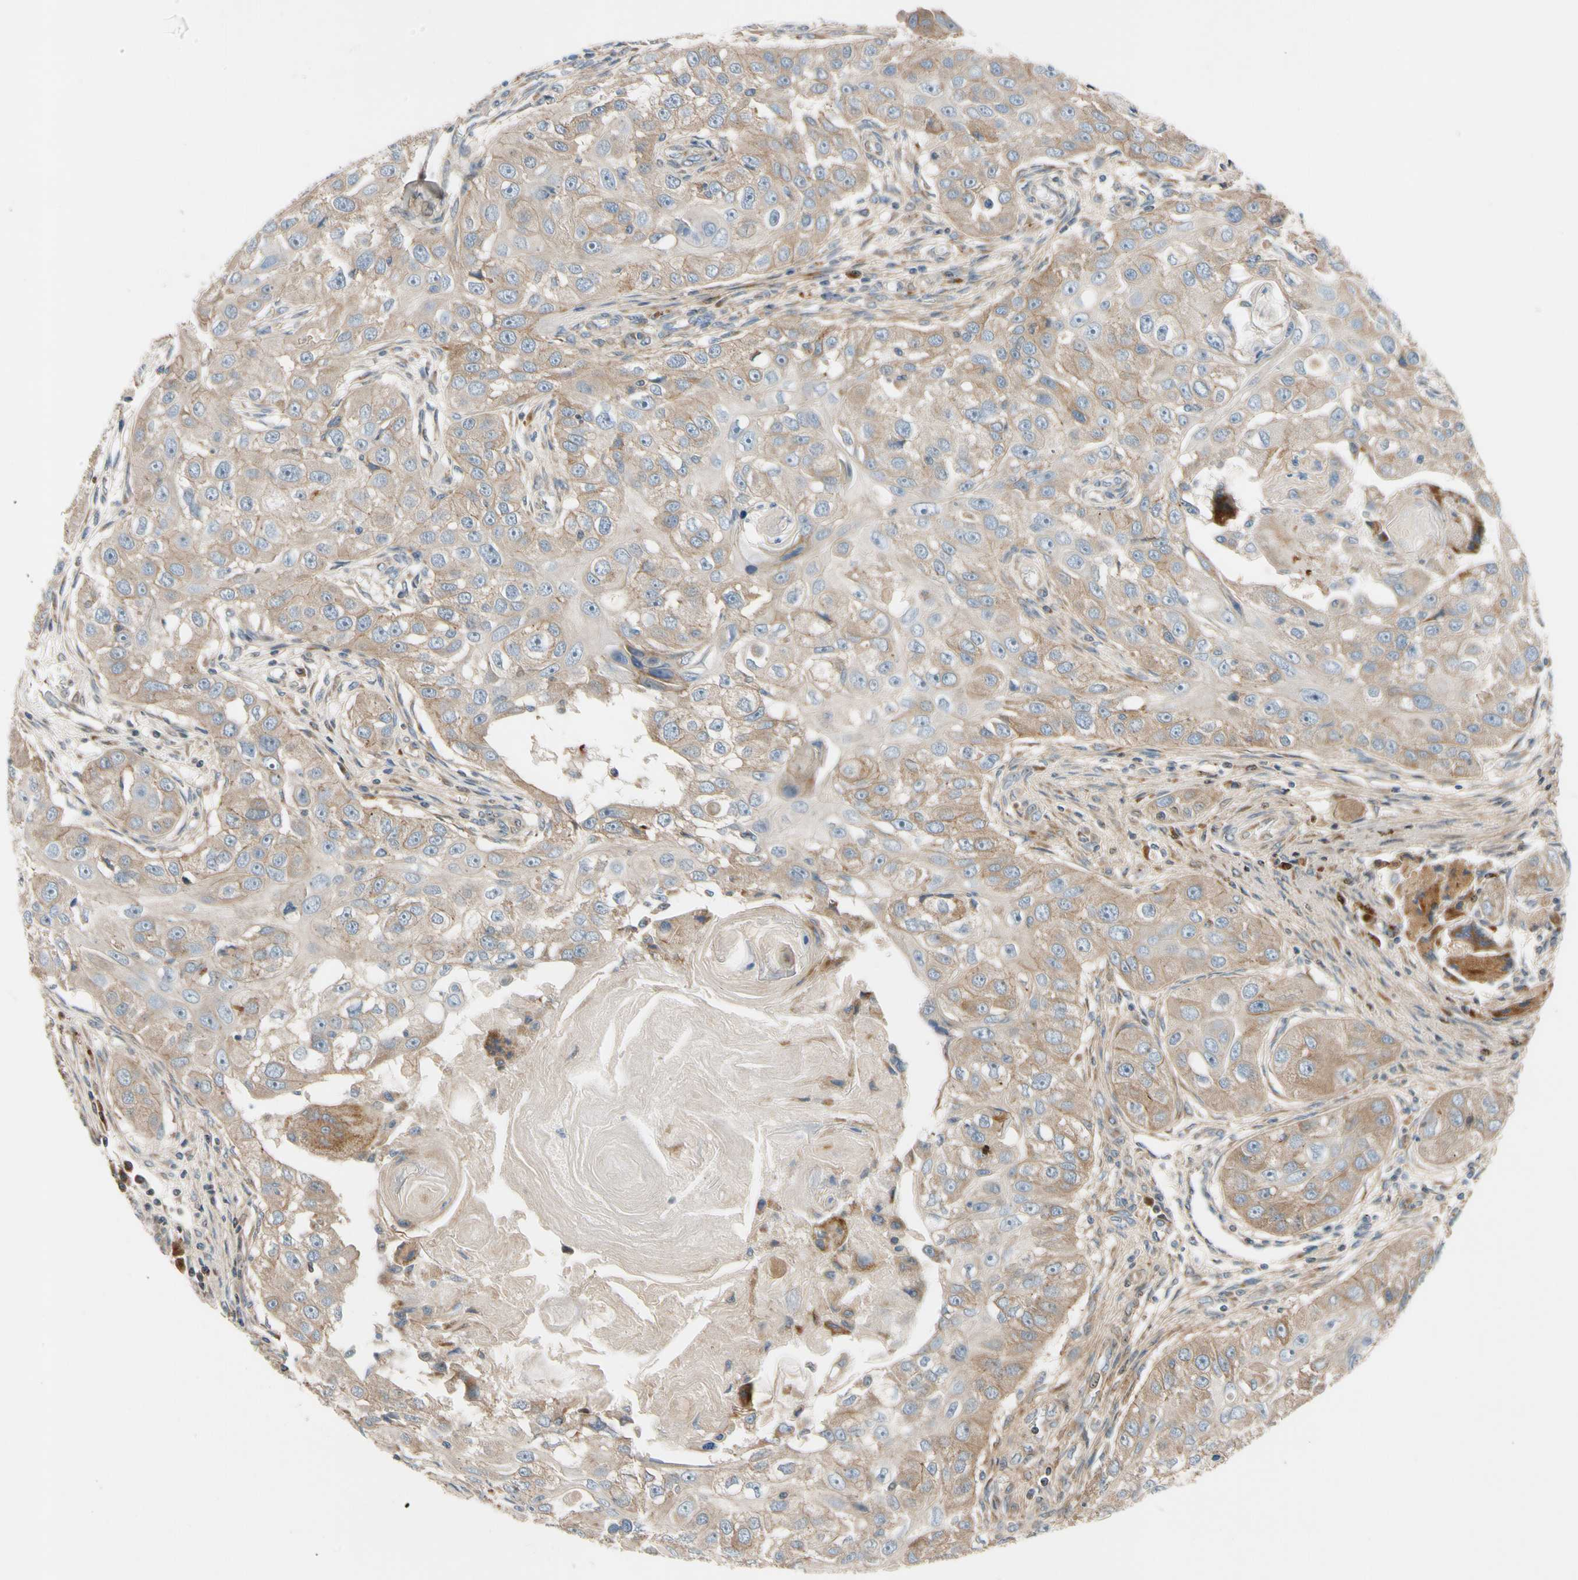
{"staining": {"intensity": "weak", "quantity": ">75%", "location": "cytoplasmic/membranous"}, "tissue": "head and neck cancer", "cell_type": "Tumor cells", "image_type": "cancer", "snomed": [{"axis": "morphology", "description": "Normal tissue, NOS"}, {"axis": "morphology", "description": "Squamous cell carcinoma, NOS"}, {"axis": "topography", "description": "Skeletal muscle"}, {"axis": "topography", "description": "Head-Neck"}], "caption": "Head and neck cancer (squamous cell carcinoma) stained with a brown dye reveals weak cytoplasmic/membranous positive staining in about >75% of tumor cells.", "gene": "MST1R", "patient": {"sex": "male", "age": 51}}